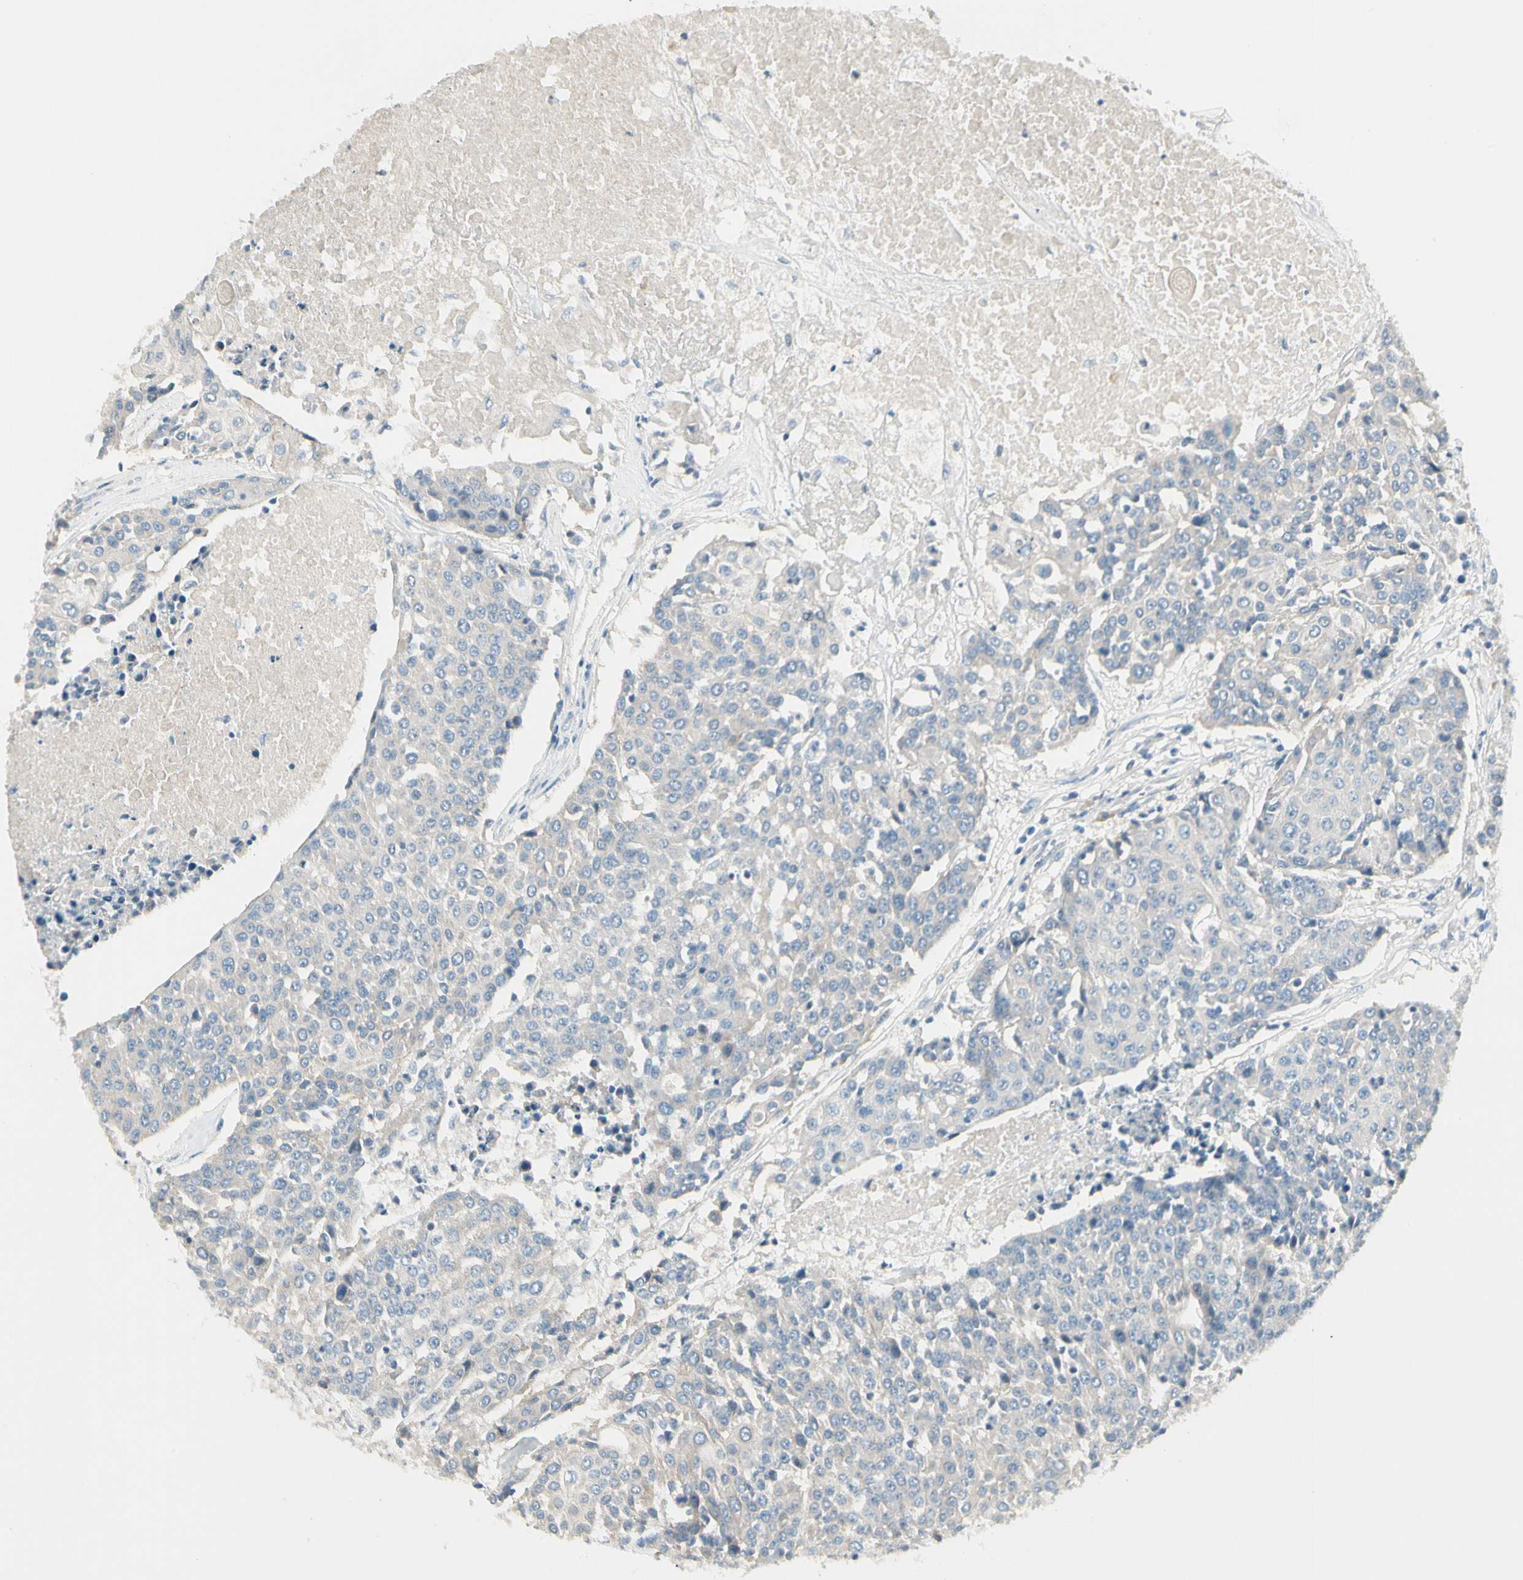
{"staining": {"intensity": "negative", "quantity": "none", "location": "none"}, "tissue": "urothelial cancer", "cell_type": "Tumor cells", "image_type": "cancer", "snomed": [{"axis": "morphology", "description": "Urothelial carcinoma, High grade"}, {"axis": "topography", "description": "Urinary bladder"}], "caption": "The IHC photomicrograph has no significant staining in tumor cells of high-grade urothelial carcinoma tissue. The staining is performed using DAB (3,3'-diaminobenzidine) brown chromogen with nuclei counter-stained in using hematoxylin.", "gene": "SLC6A15", "patient": {"sex": "female", "age": 85}}